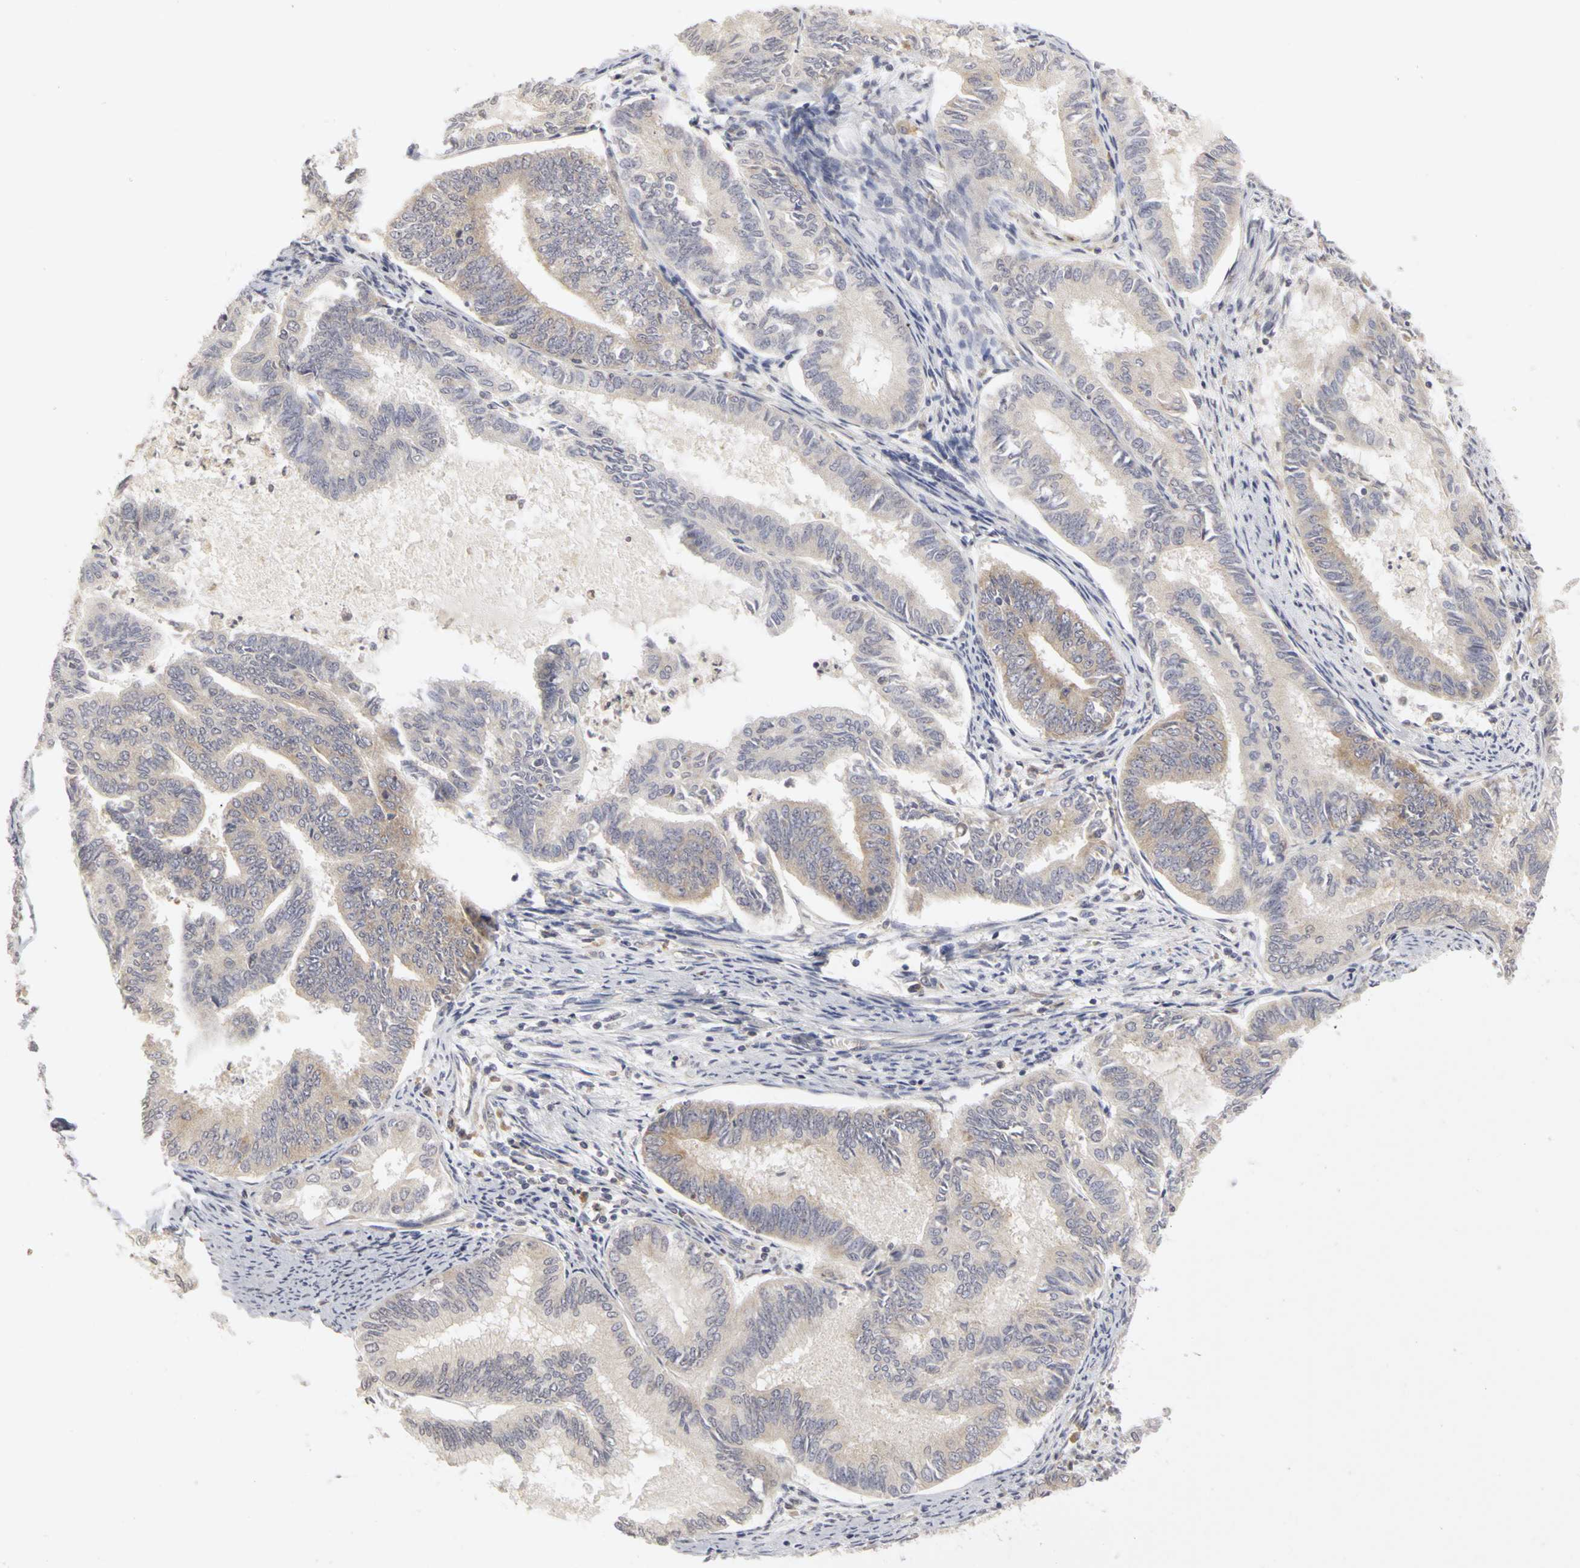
{"staining": {"intensity": "weak", "quantity": "25%-75%", "location": "cytoplasmic/membranous"}, "tissue": "endometrial cancer", "cell_type": "Tumor cells", "image_type": "cancer", "snomed": [{"axis": "morphology", "description": "Adenocarcinoma, NOS"}, {"axis": "topography", "description": "Endometrium"}], "caption": "The immunohistochemical stain highlights weak cytoplasmic/membranous expression in tumor cells of endometrial adenocarcinoma tissue.", "gene": "IRAK1", "patient": {"sex": "female", "age": 86}}